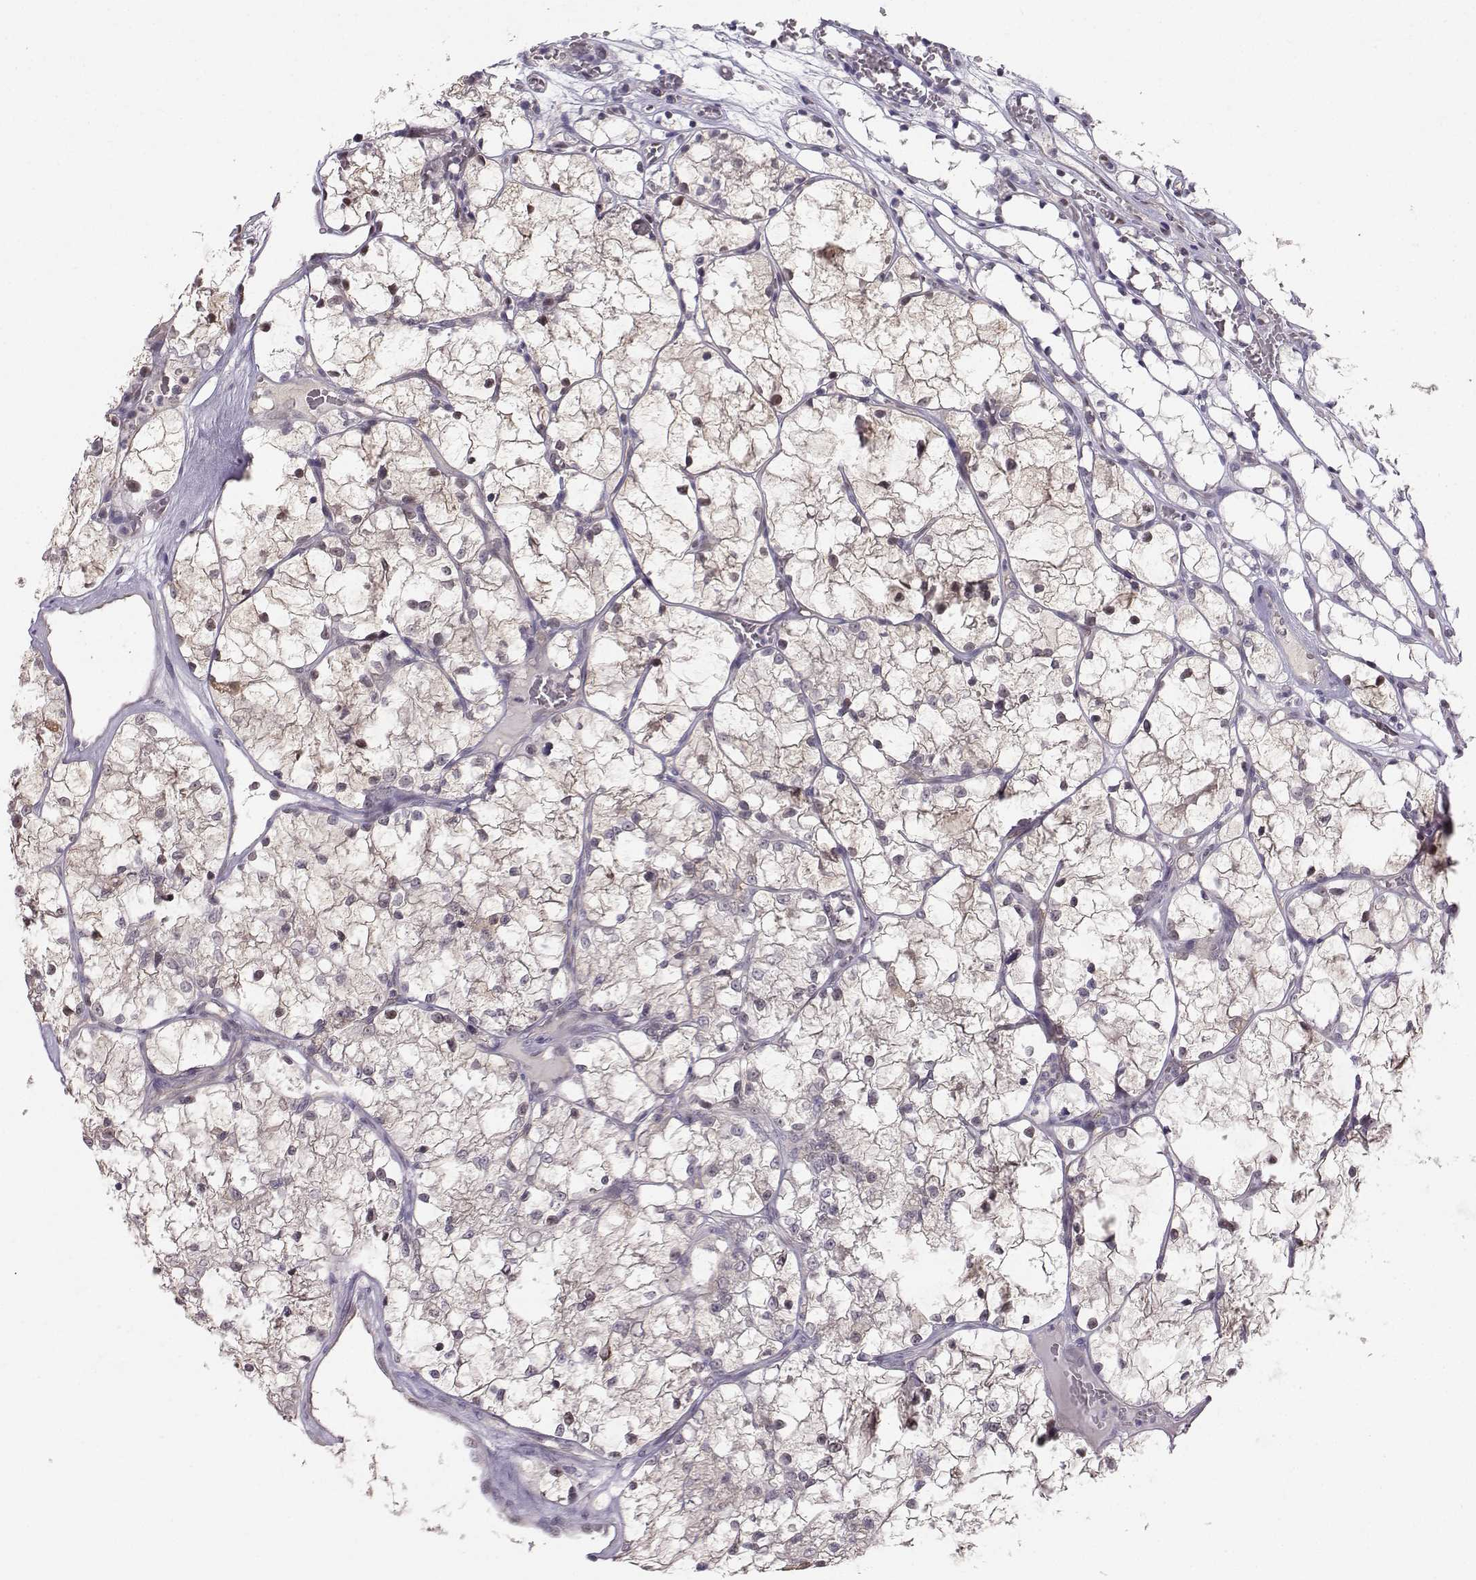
{"staining": {"intensity": "negative", "quantity": "none", "location": "none"}, "tissue": "renal cancer", "cell_type": "Tumor cells", "image_type": "cancer", "snomed": [{"axis": "morphology", "description": "Adenocarcinoma, NOS"}, {"axis": "topography", "description": "Kidney"}], "caption": "This is a photomicrograph of immunohistochemistry staining of adenocarcinoma (renal), which shows no expression in tumor cells.", "gene": "PKP2", "patient": {"sex": "female", "age": 69}}